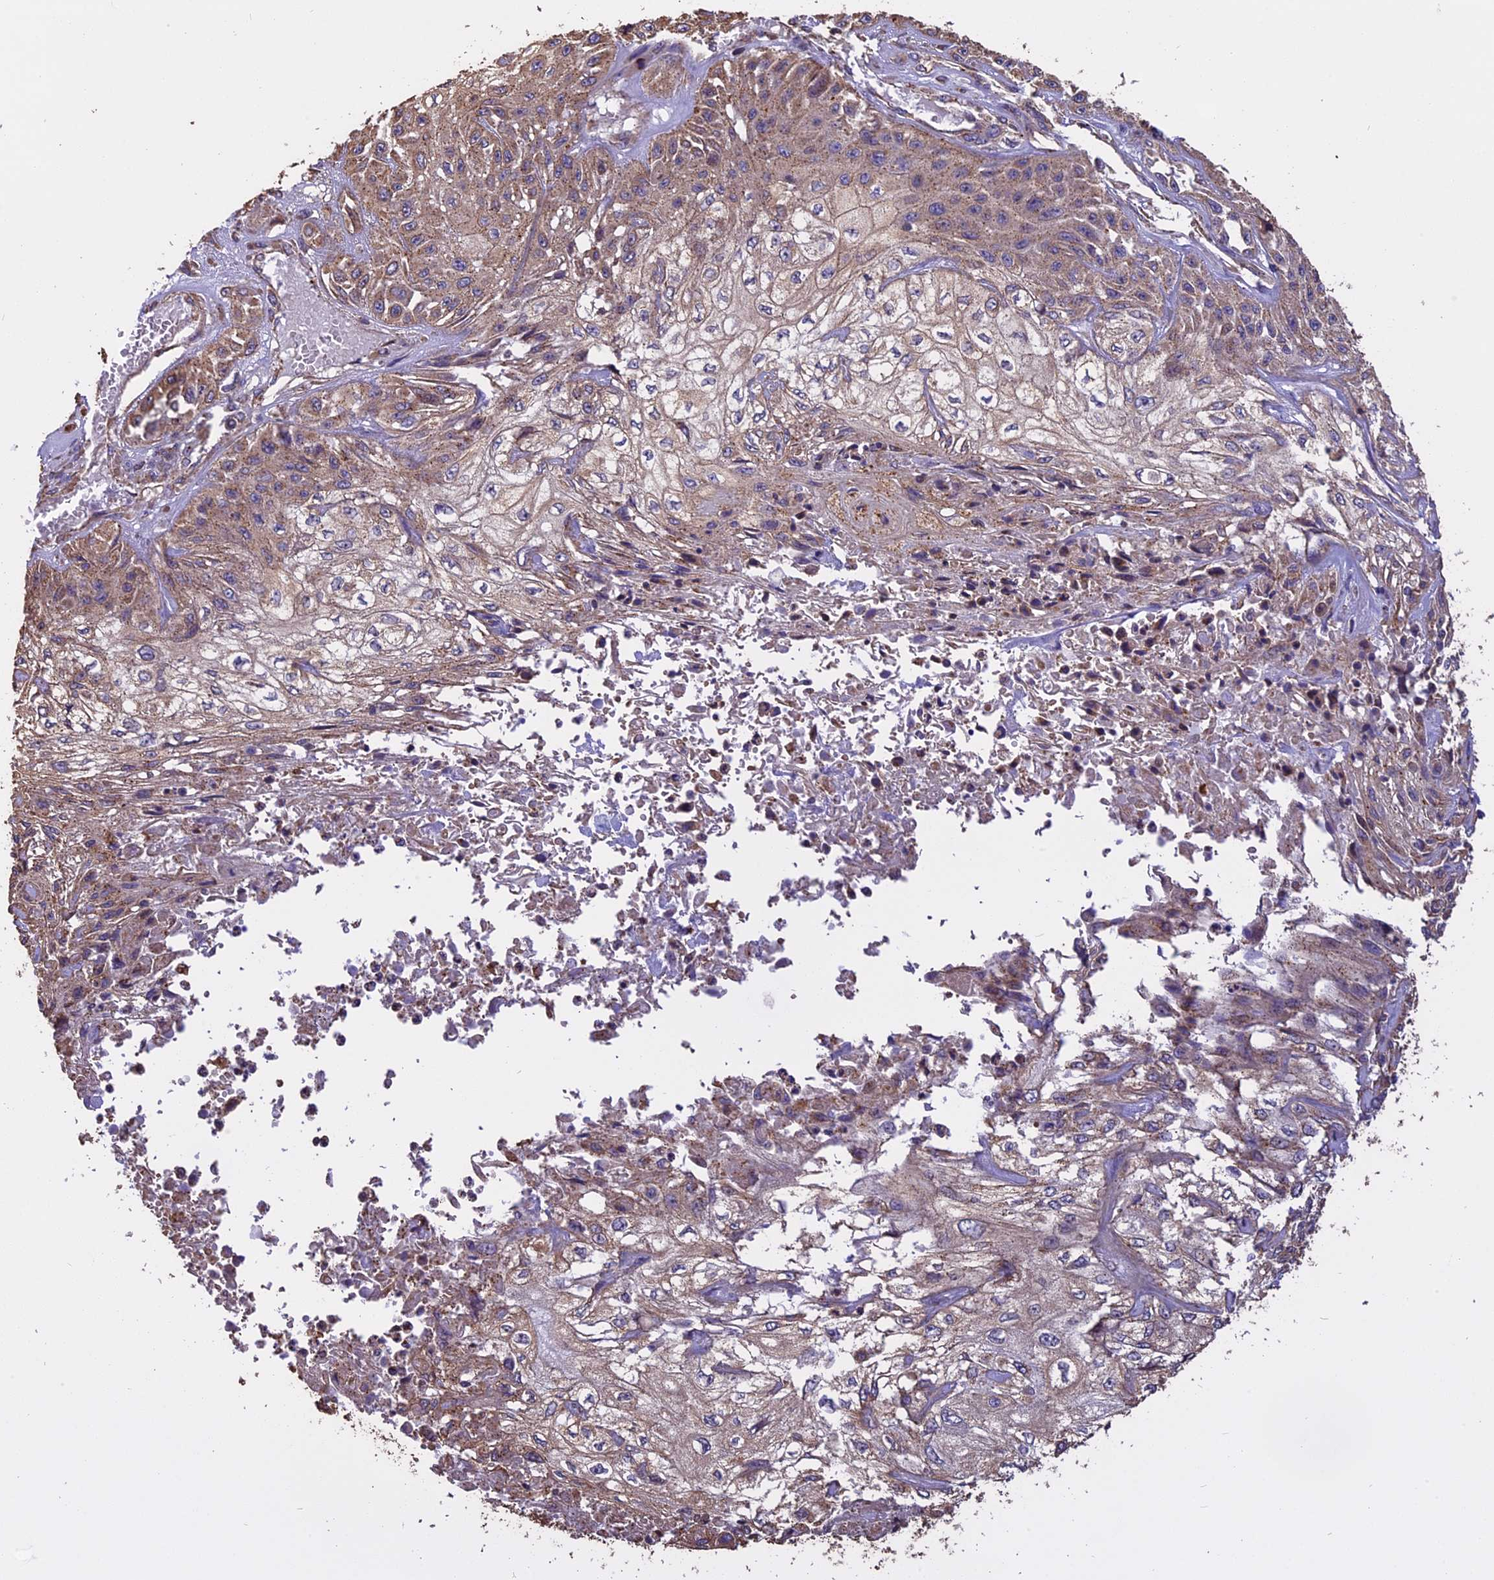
{"staining": {"intensity": "weak", "quantity": ">75%", "location": "cytoplasmic/membranous"}, "tissue": "skin cancer", "cell_type": "Tumor cells", "image_type": "cancer", "snomed": [{"axis": "morphology", "description": "Squamous cell carcinoma, NOS"}, {"axis": "morphology", "description": "Squamous cell carcinoma, metastatic, NOS"}, {"axis": "topography", "description": "Skin"}, {"axis": "topography", "description": "Lymph node"}], "caption": "Metastatic squamous cell carcinoma (skin) stained for a protein exhibits weak cytoplasmic/membranous positivity in tumor cells.", "gene": "CHMP2A", "patient": {"sex": "male", "age": 75}}